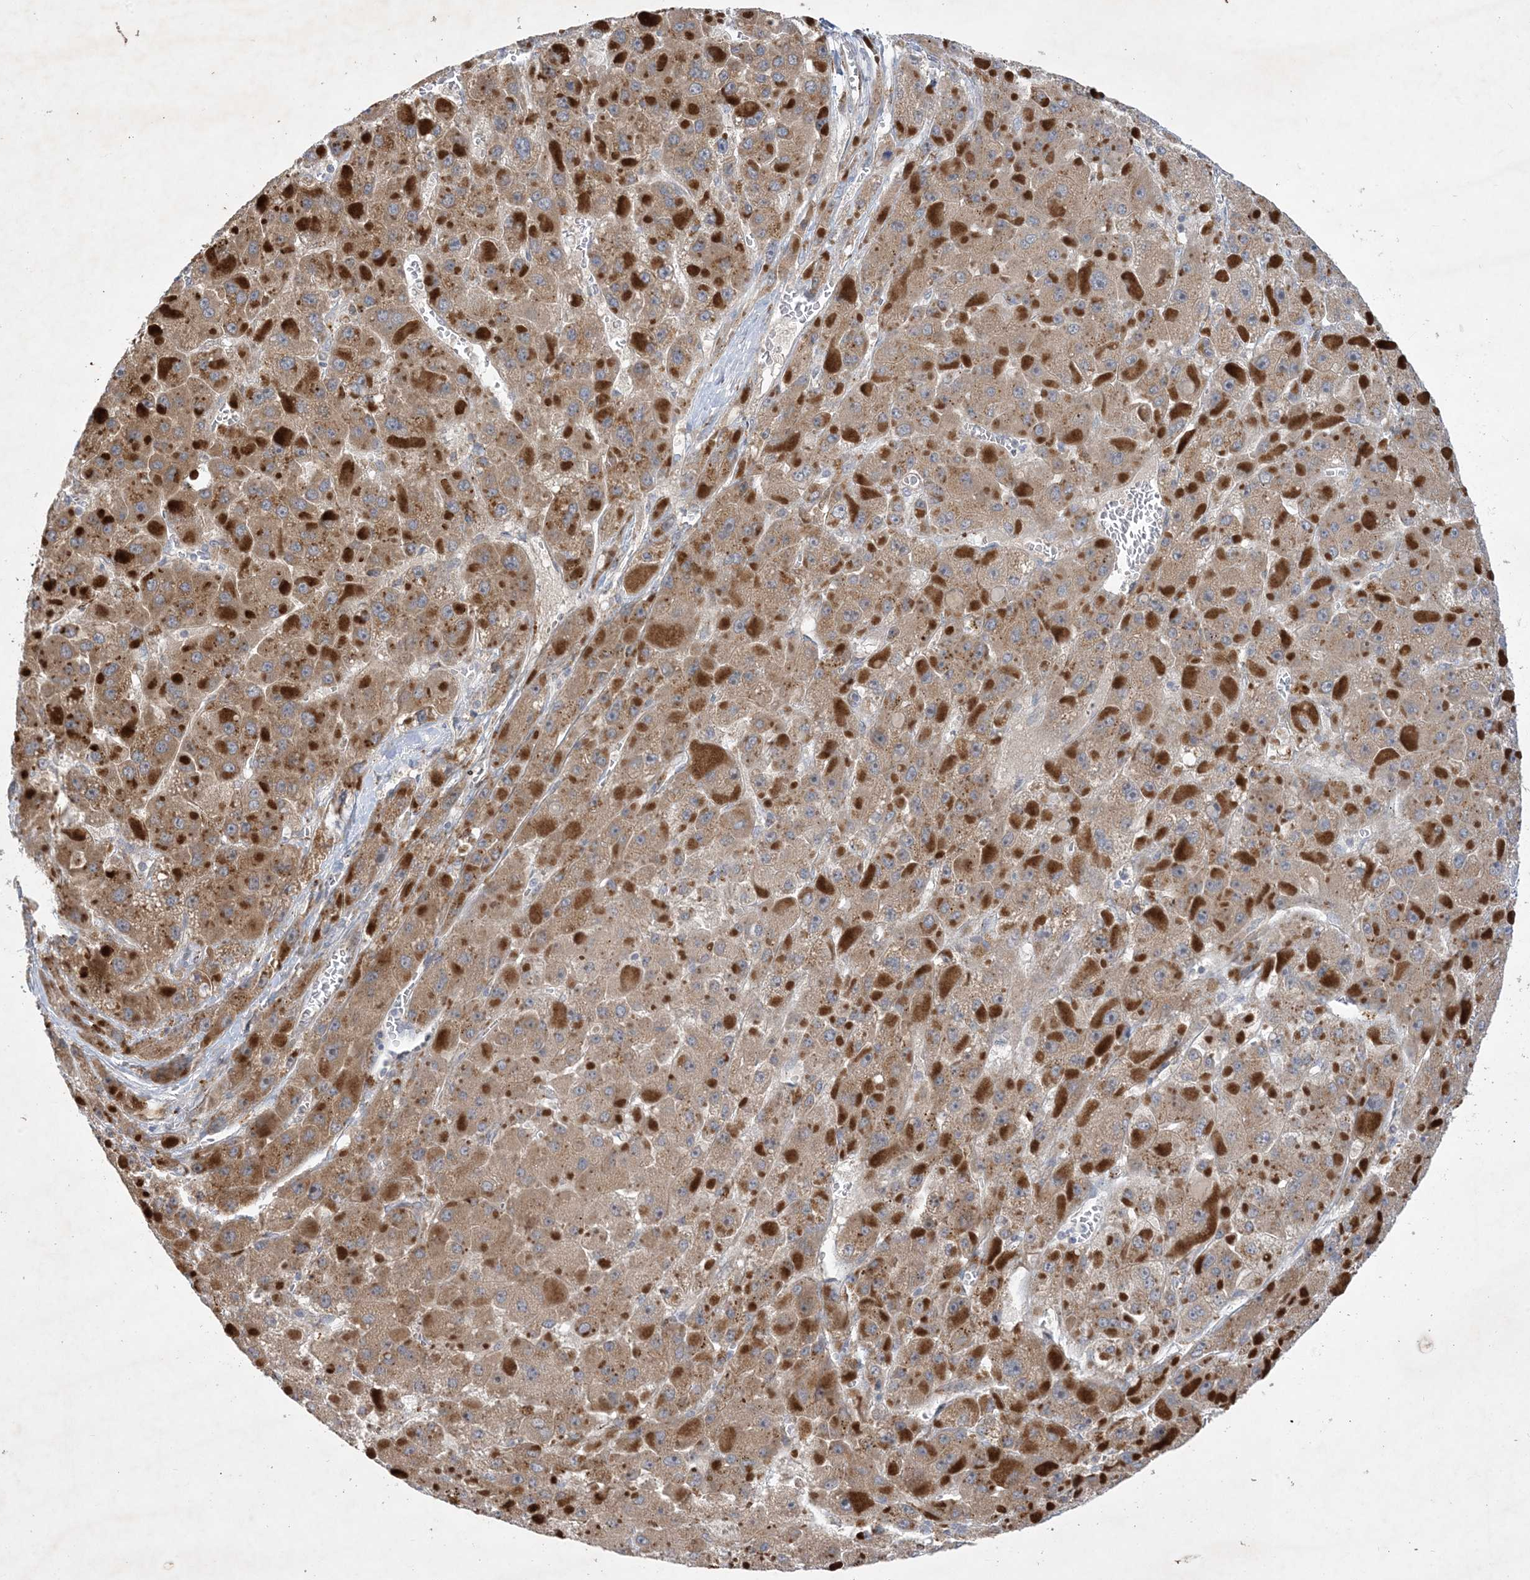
{"staining": {"intensity": "moderate", "quantity": ">75%", "location": "cytoplasmic/membranous"}, "tissue": "liver cancer", "cell_type": "Tumor cells", "image_type": "cancer", "snomed": [{"axis": "morphology", "description": "Carcinoma, Hepatocellular, NOS"}, {"axis": "topography", "description": "Liver"}], "caption": "Protein staining demonstrates moderate cytoplasmic/membranous staining in about >75% of tumor cells in hepatocellular carcinoma (liver). (IHC, brightfield microscopy, high magnification).", "gene": "MRPS18A", "patient": {"sex": "female", "age": 73}}